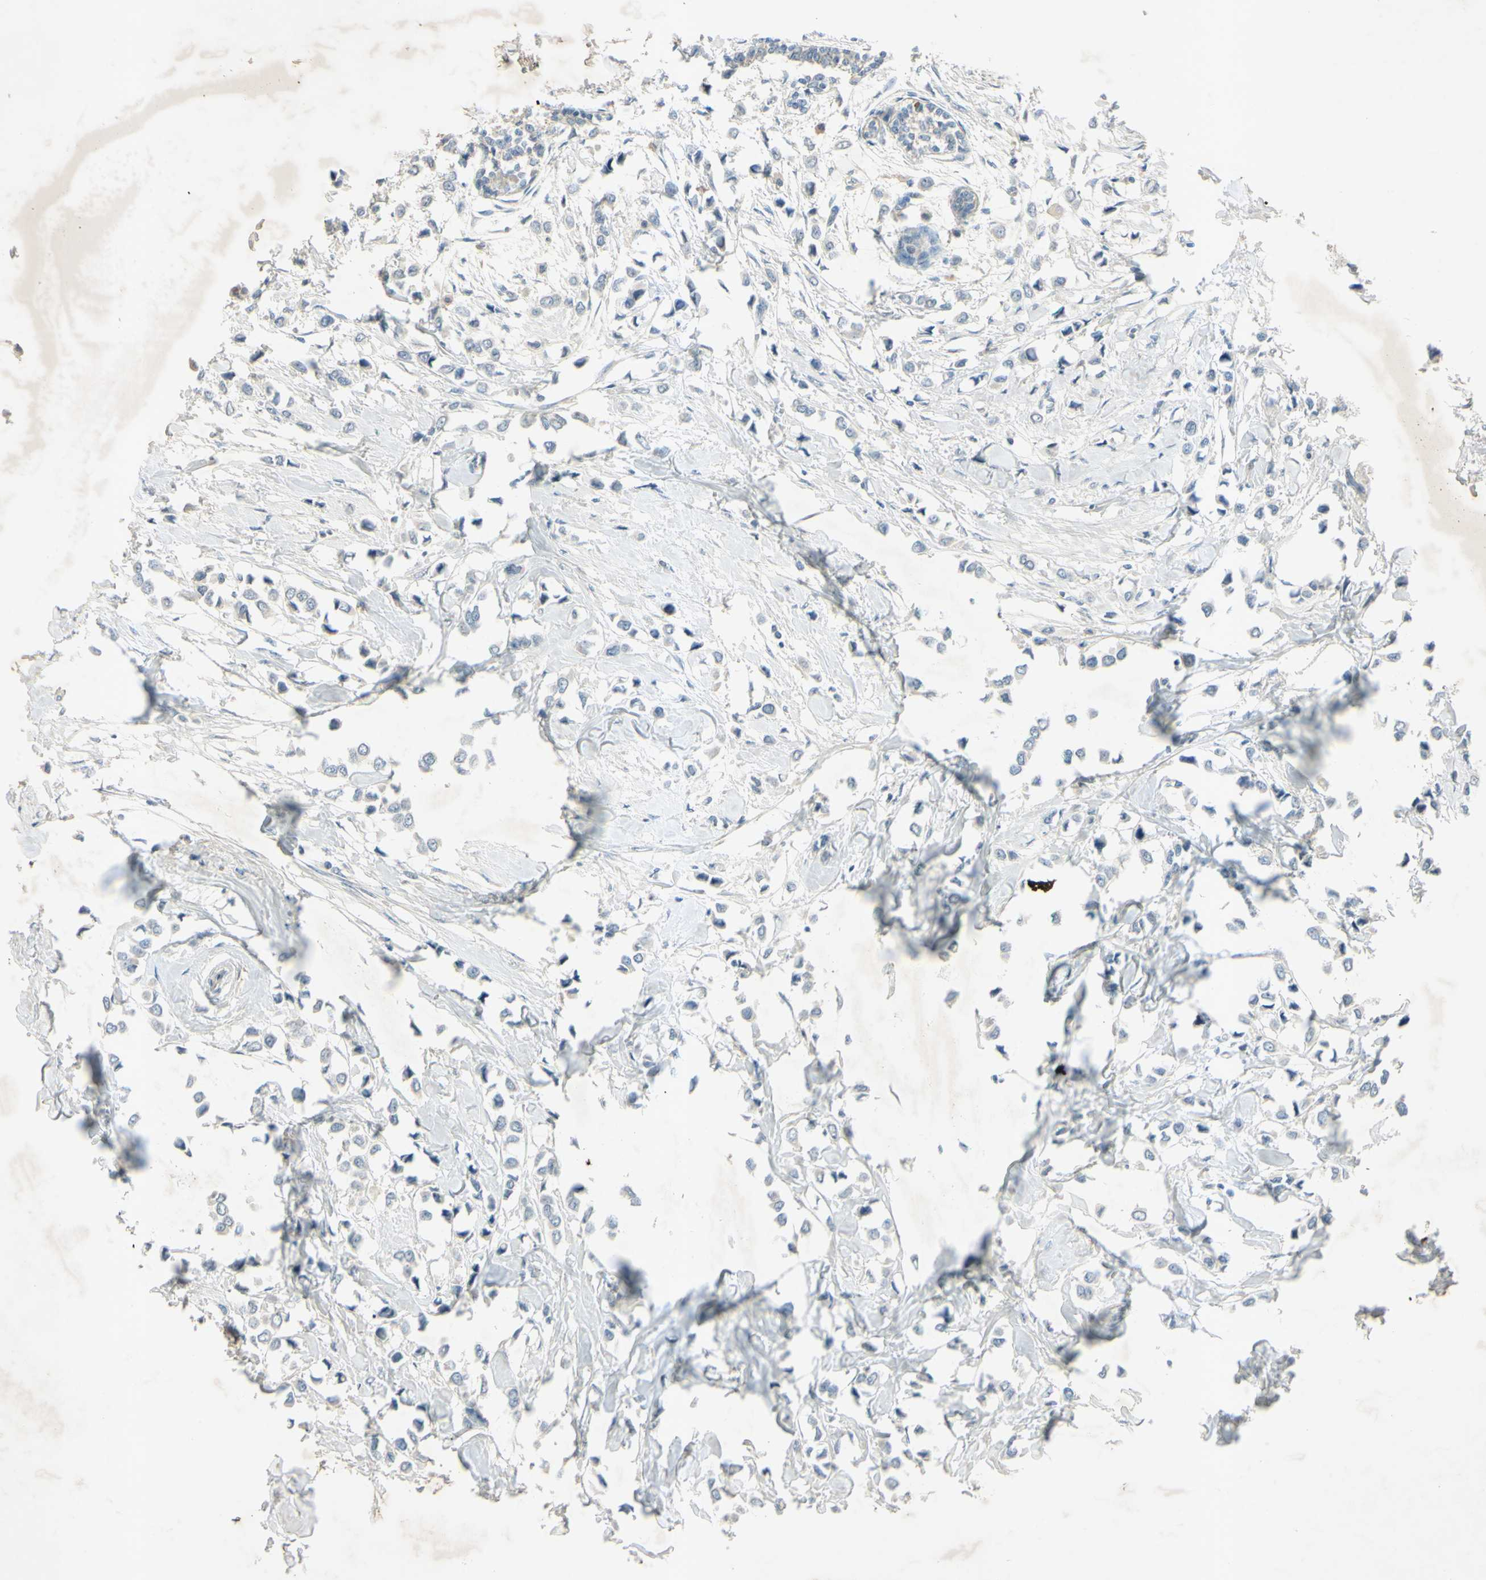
{"staining": {"intensity": "negative", "quantity": "none", "location": "none"}, "tissue": "breast cancer", "cell_type": "Tumor cells", "image_type": "cancer", "snomed": [{"axis": "morphology", "description": "Lobular carcinoma"}, {"axis": "topography", "description": "Breast"}], "caption": "High magnification brightfield microscopy of breast lobular carcinoma stained with DAB (brown) and counterstained with hematoxylin (blue): tumor cells show no significant staining.", "gene": "AATK", "patient": {"sex": "female", "age": 51}}